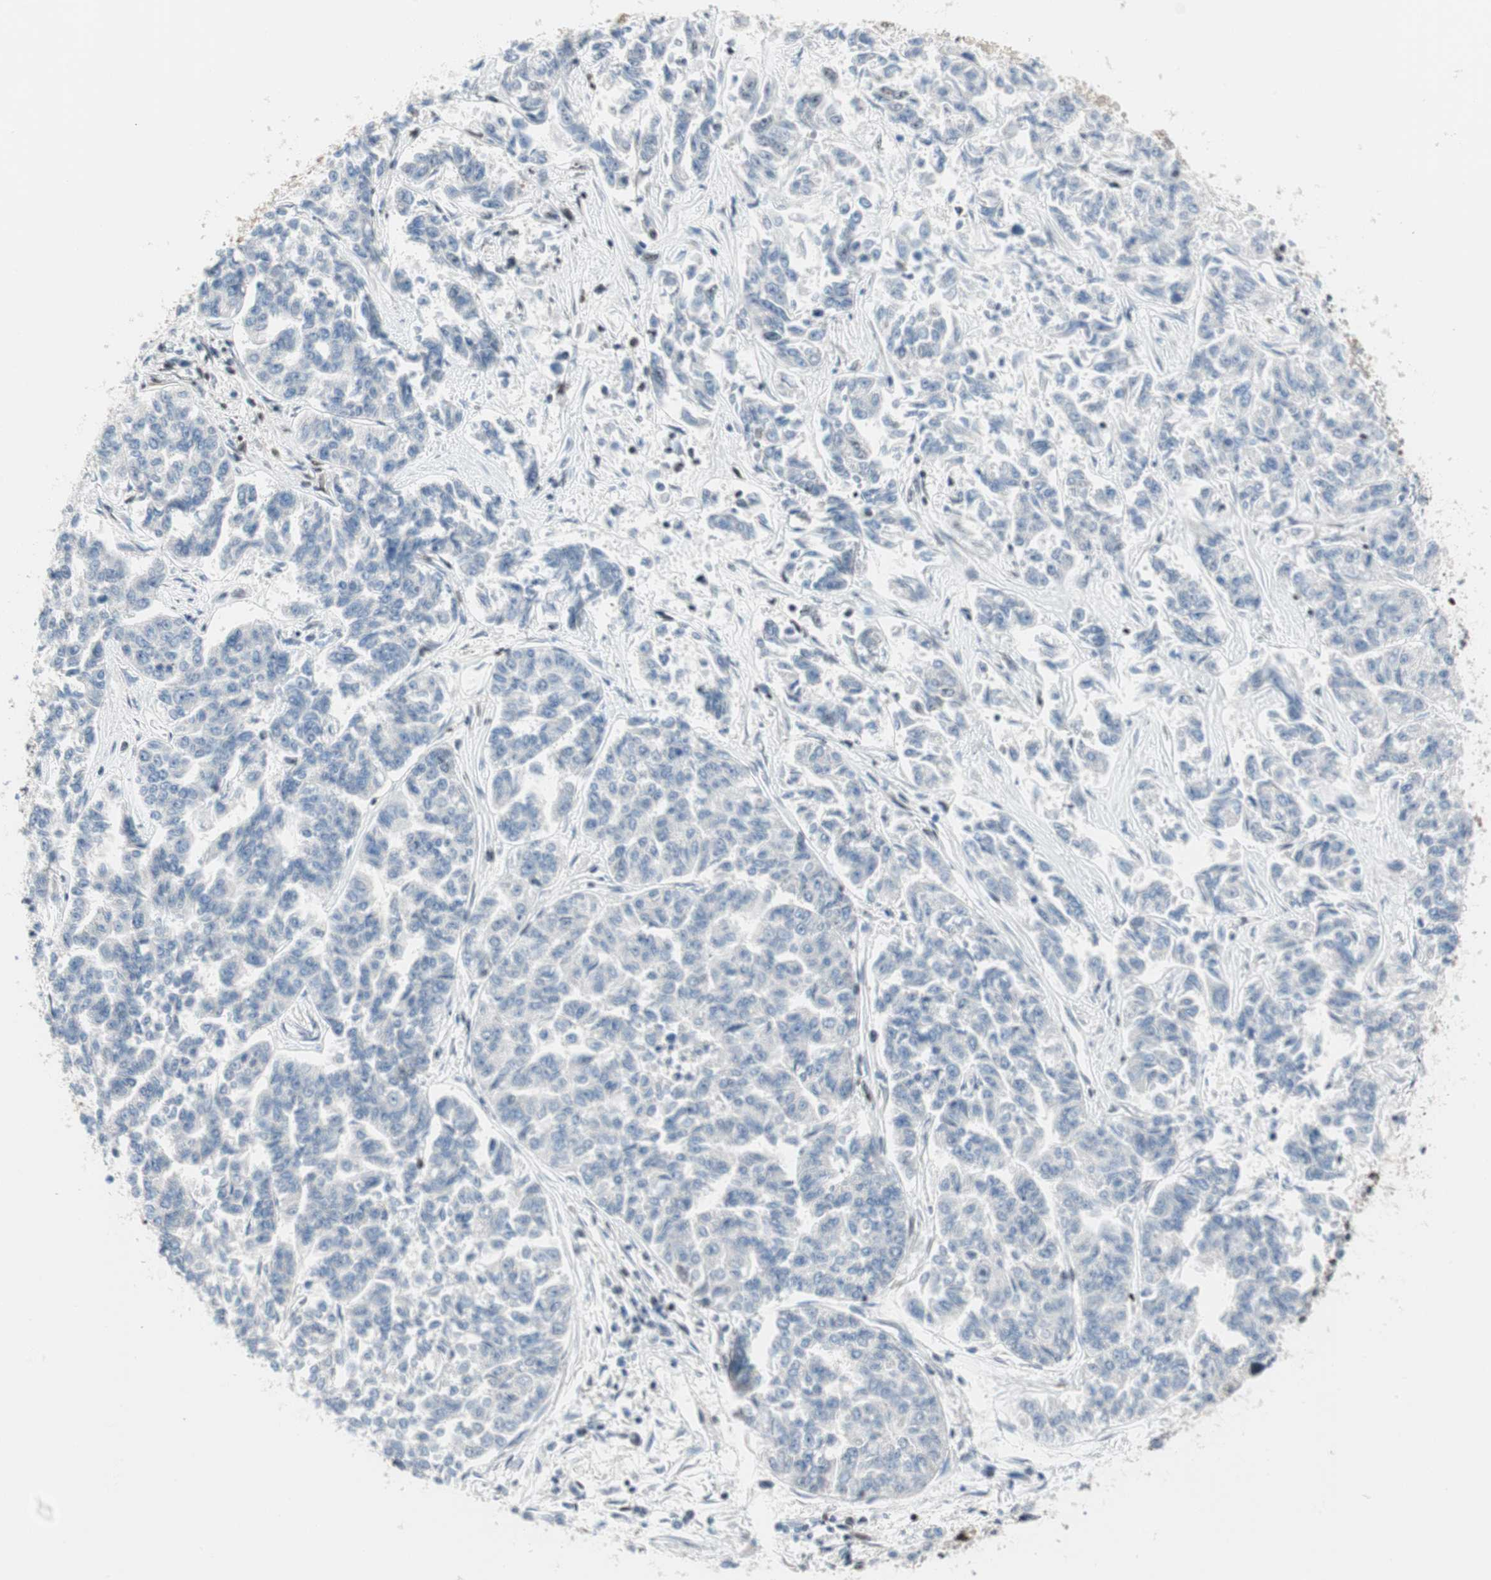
{"staining": {"intensity": "negative", "quantity": "none", "location": "none"}, "tissue": "lung cancer", "cell_type": "Tumor cells", "image_type": "cancer", "snomed": [{"axis": "morphology", "description": "Adenocarcinoma, NOS"}, {"axis": "topography", "description": "Lung"}], "caption": "This is an IHC micrograph of human adenocarcinoma (lung). There is no staining in tumor cells.", "gene": "RGS10", "patient": {"sex": "male", "age": 84}}